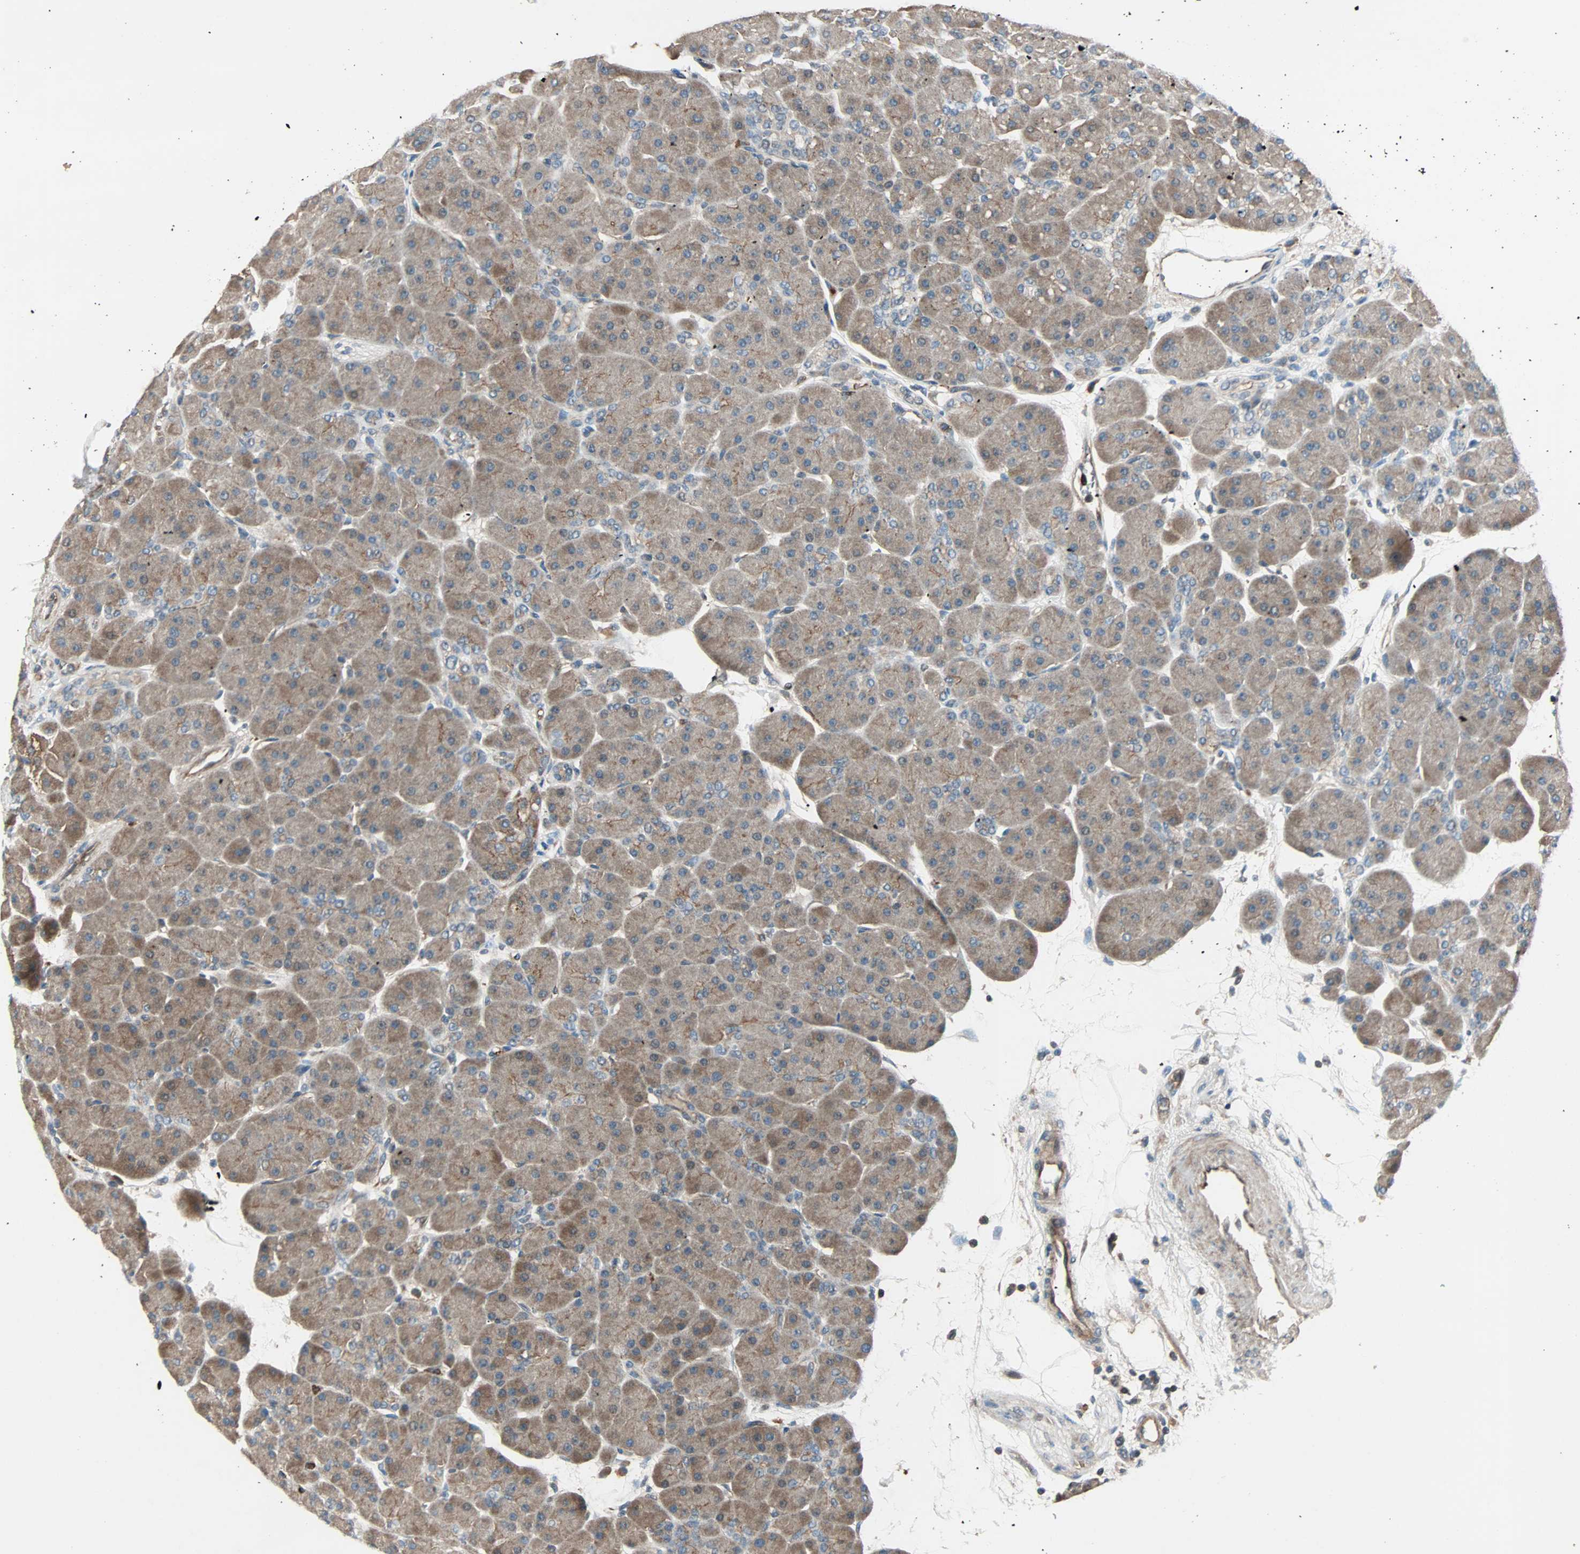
{"staining": {"intensity": "moderate", "quantity": ">75%", "location": "cytoplasmic/membranous"}, "tissue": "pancreas", "cell_type": "Exocrine glandular cells", "image_type": "normal", "snomed": [{"axis": "morphology", "description": "Normal tissue, NOS"}, {"axis": "topography", "description": "Pancreas"}], "caption": "About >75% of exocrine glandular cells in benign pancreas reveal moderate cytoplasmic/membranous protein expression as visualized by brown immunohistochemical staining.", "gene": "GCK", "patient": {"sex": "male", "age": 66}}